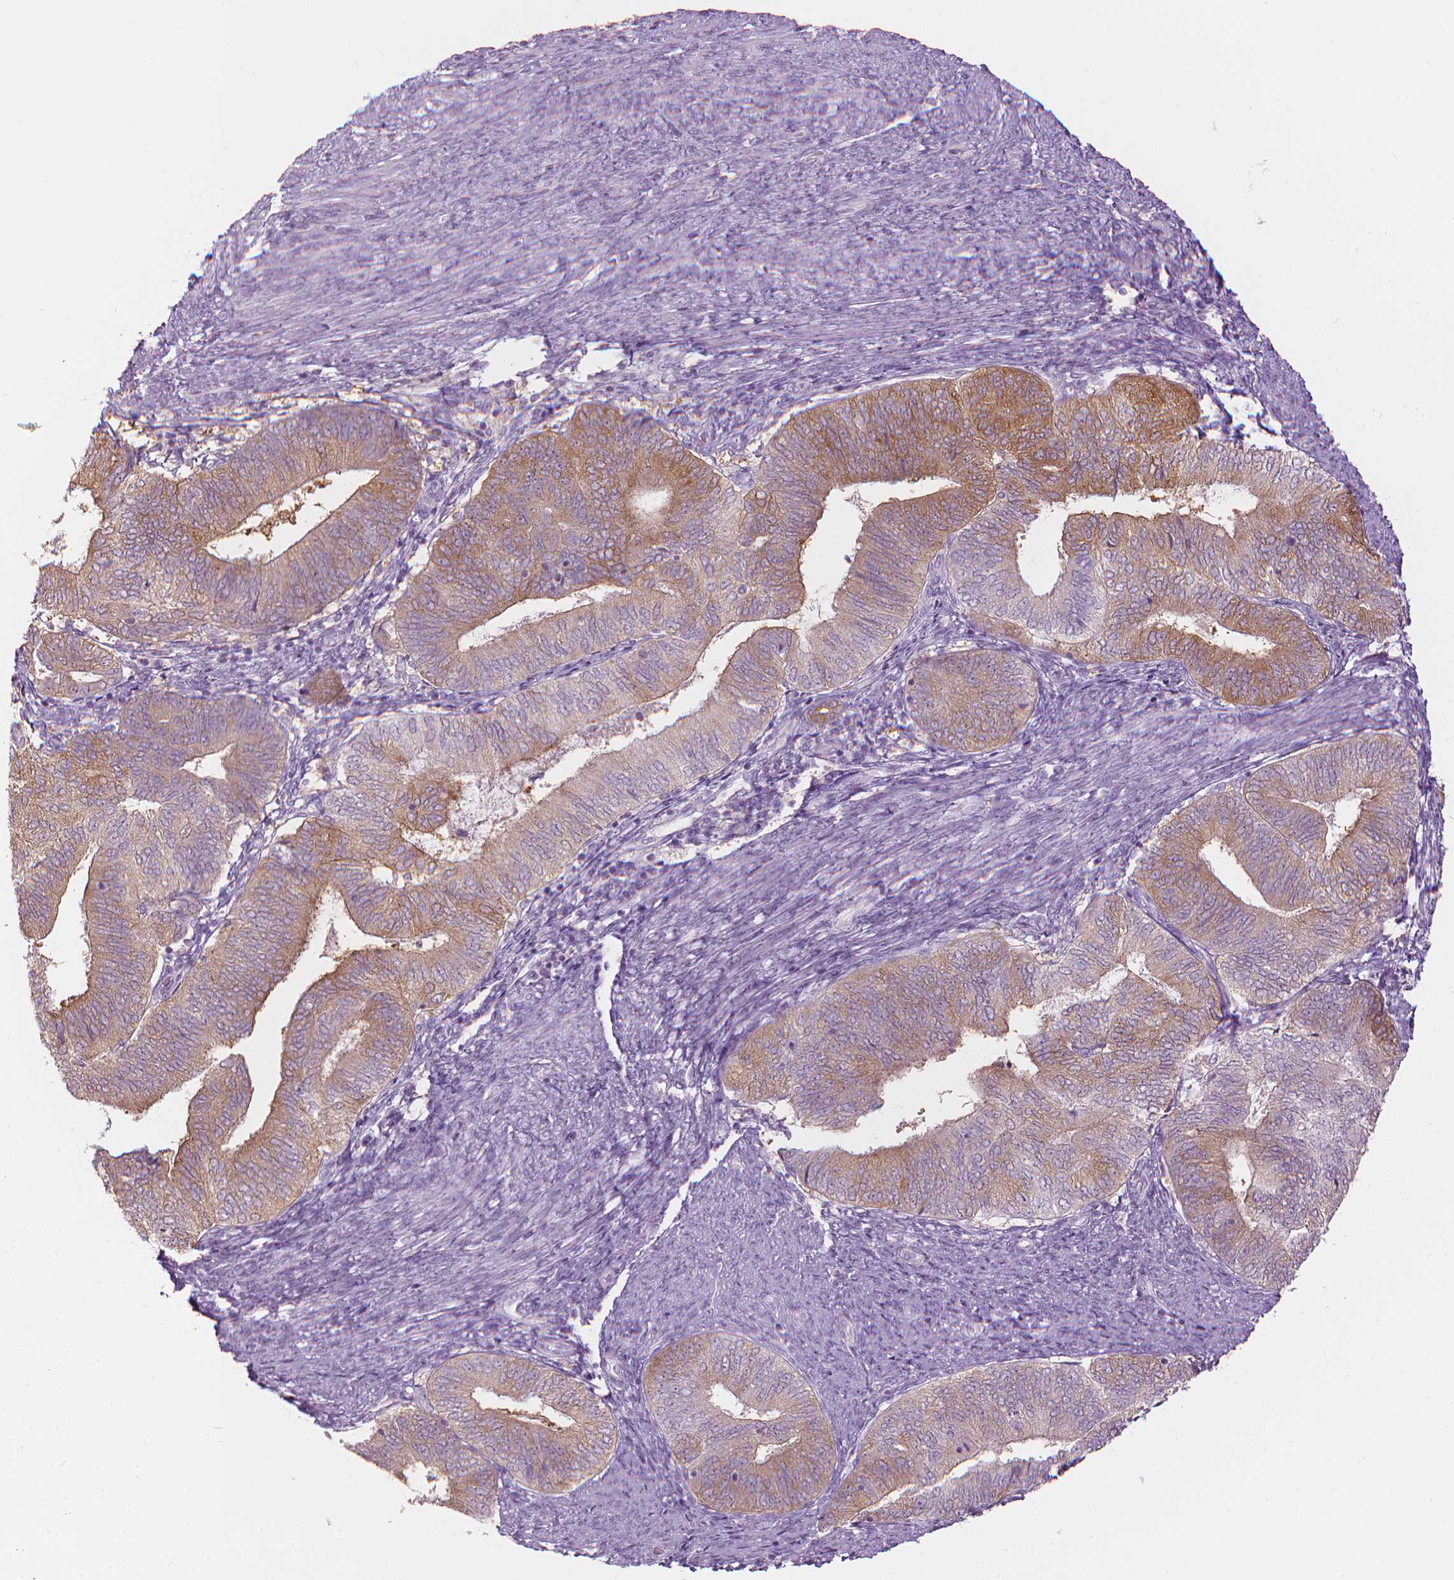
{"staining": {"intensity": "moderate", "quantity": "<25%", "location": "cytoplasmic/membranous"}, "tissue": "endometrial cancer", "cell_type": "Tumor cells", "image_type": "cancer", "snomed": [{"axis": "morphology", "description": "Adenocarcinoma, NOS"}, {"axis": "topography", "description": "Endometrium"}], "caption": "Immunohistochemistry (IHC) staining of endometrial cancer (adenocarcinoma), which displays low levels of moderate cytoplasmic/membranous staining in about <25% of tumor cells indicating moderate cytoplasmic/membranous protein staining. The staining was performed using DAB (3,3'-diaminobenzidine) (brown) for protein detection and nuclei were counterstained in hematoxylin (blue).", "gene": "SHMT1", "patient": {"sex": "female", "age": 65}}